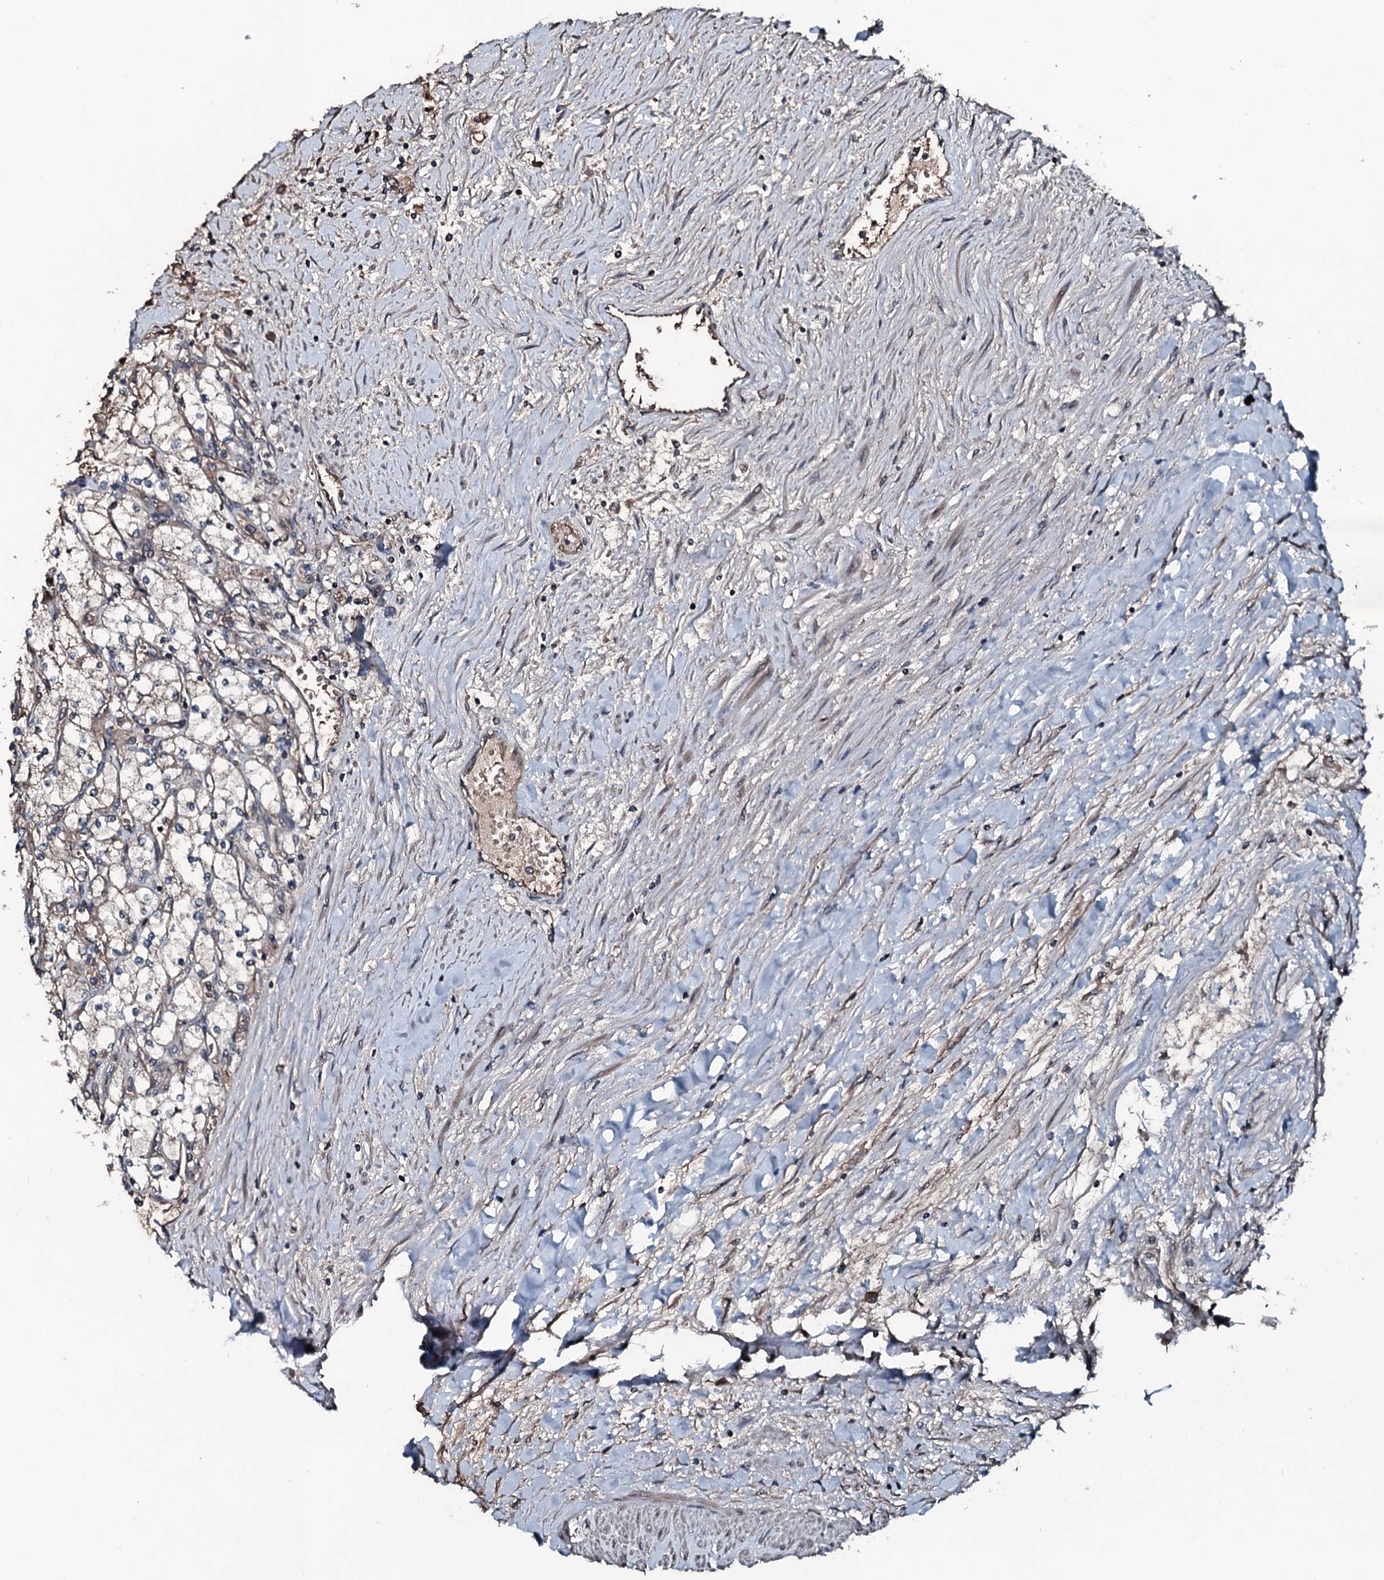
{"staining": {"intensity": "weak", "quantity": "25%-75%", "location": "cytoplasmic/membranous"}, "tissue": "renal cancer", "cell_type": "Tumor cells", "image_type": "cancer", "snomed": [{"axis": "morphology", "description": "Adenocarcinoma, NOS"}, {"axis": "topography", "description": "Kidney"}], "caption": "A high-resolution image shows IHC staining of renal cancer, which demonstrates weak cytoplasmic/membranous expression in about 25%-75% of tumor cells.", "gene": "AARS1", "patient": {"sex": "male", "age": 80}}